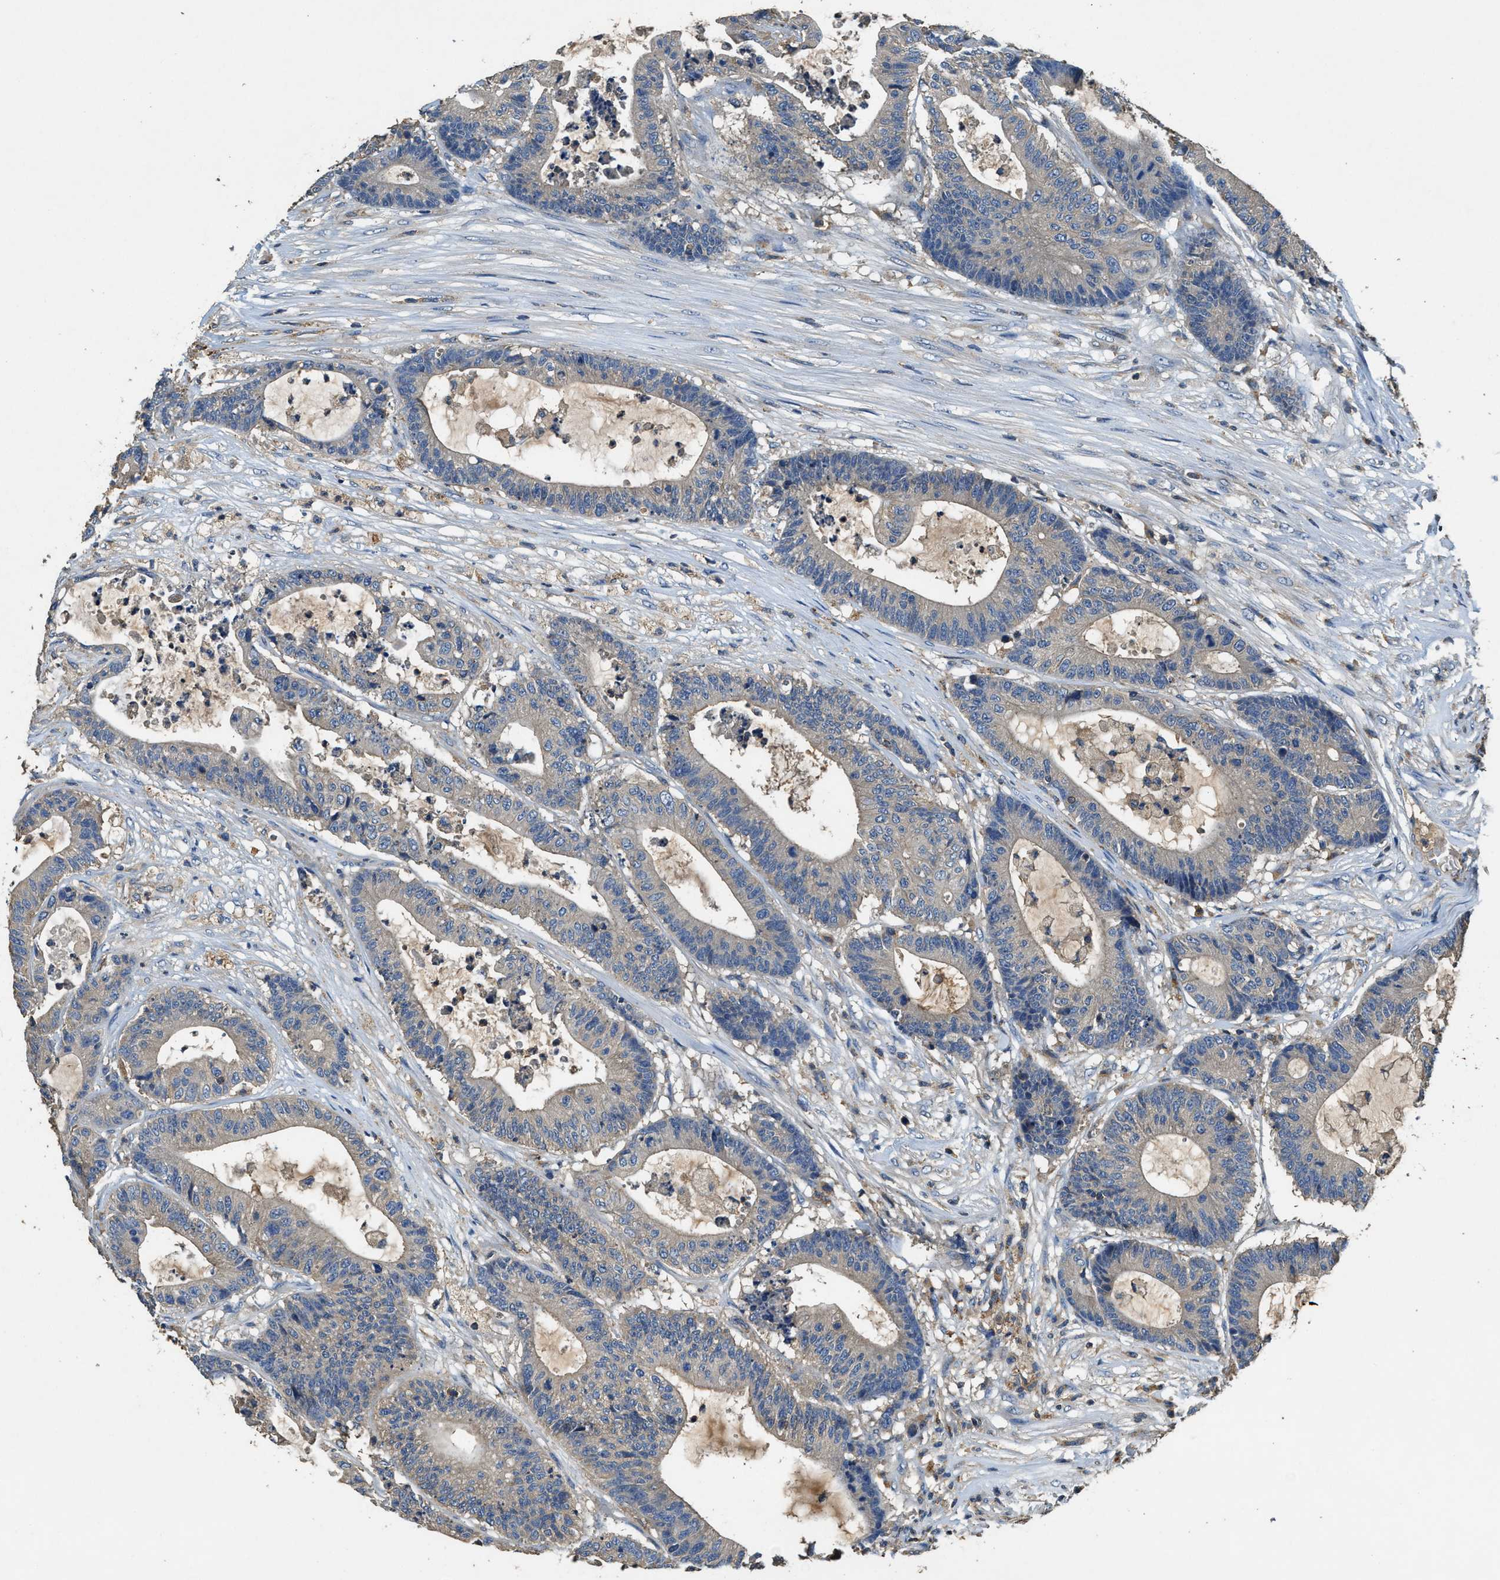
{"staining": {"intensity": "weak", "quantity": ">75%", "location": "cytoplasmic/membranous"}, "tissue": "colorectal cancer", "cell_type": "Tumor cells", "image_type": "cancer", "snomed": [{"axis": "morphology", "description": "Adenocarcinoma, NOS"}, {"axis": "topography", "description": "Colon"}], "caption": "Tumor cells demonstrate low levels of weak cytoplasmic/membranous positivity in approximately >75% of cells in human colorectal adenocarcinoma.", "gene": "BLOC1S1", "patient": {"sex": "female", "age": 84}}